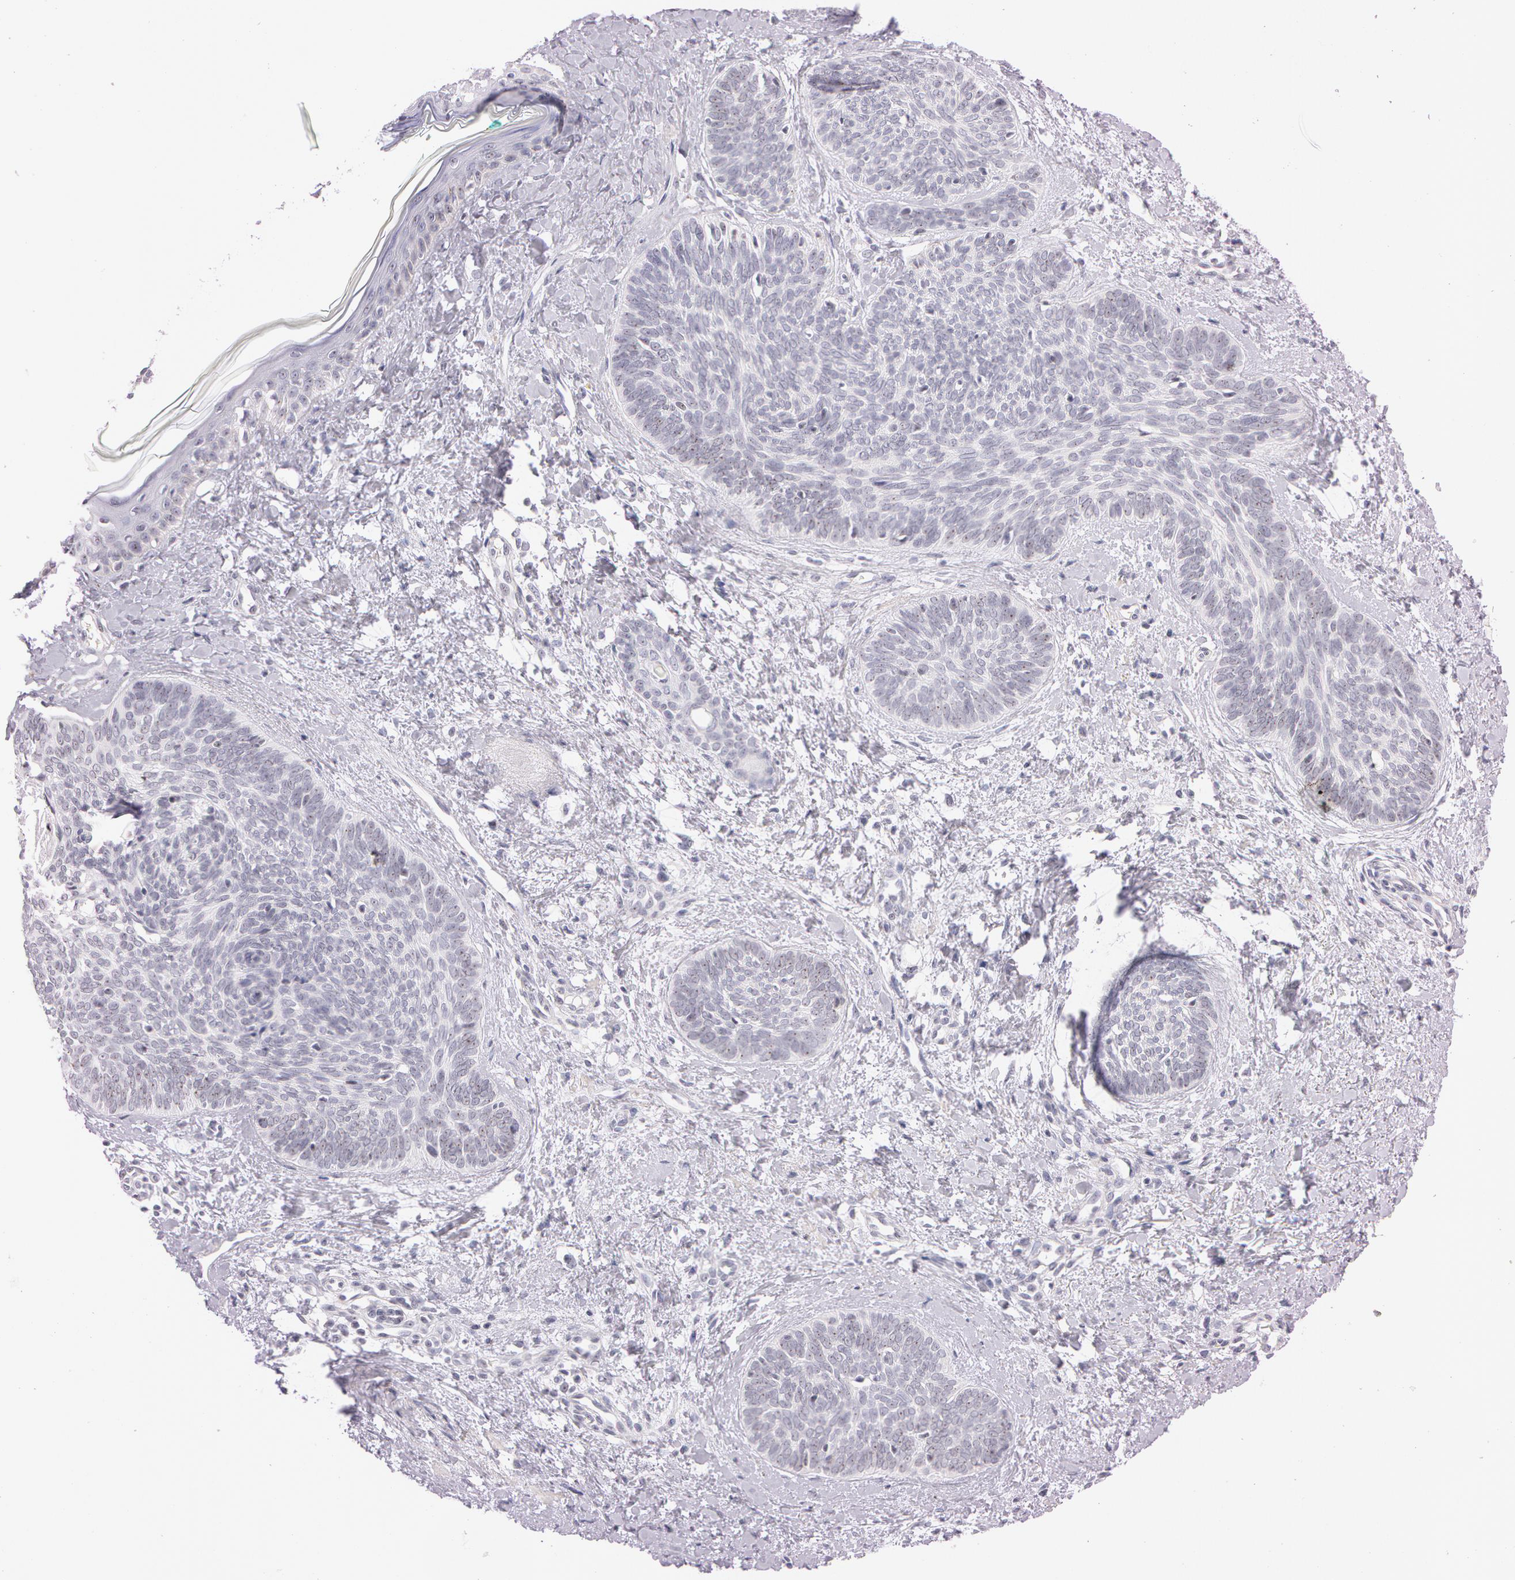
{"staining": {"intensity": "weak", "quantity": "<25%", "location": "nuclear"}, "tissue": "skin cancer", "cell_type": "Tumor cells", "image_type": "cancer", "snomed": [{"axis": "morphology", "description": "Basal cell carcinoma"}, {"axis": "topography", "description": "Skin"}], "caption": "This is an IHC image of human skin basal cell carcinoma. There is no positivity in tumor cells.", "gene": "FBL", "patient": {"sex": "female", "age": 81}}